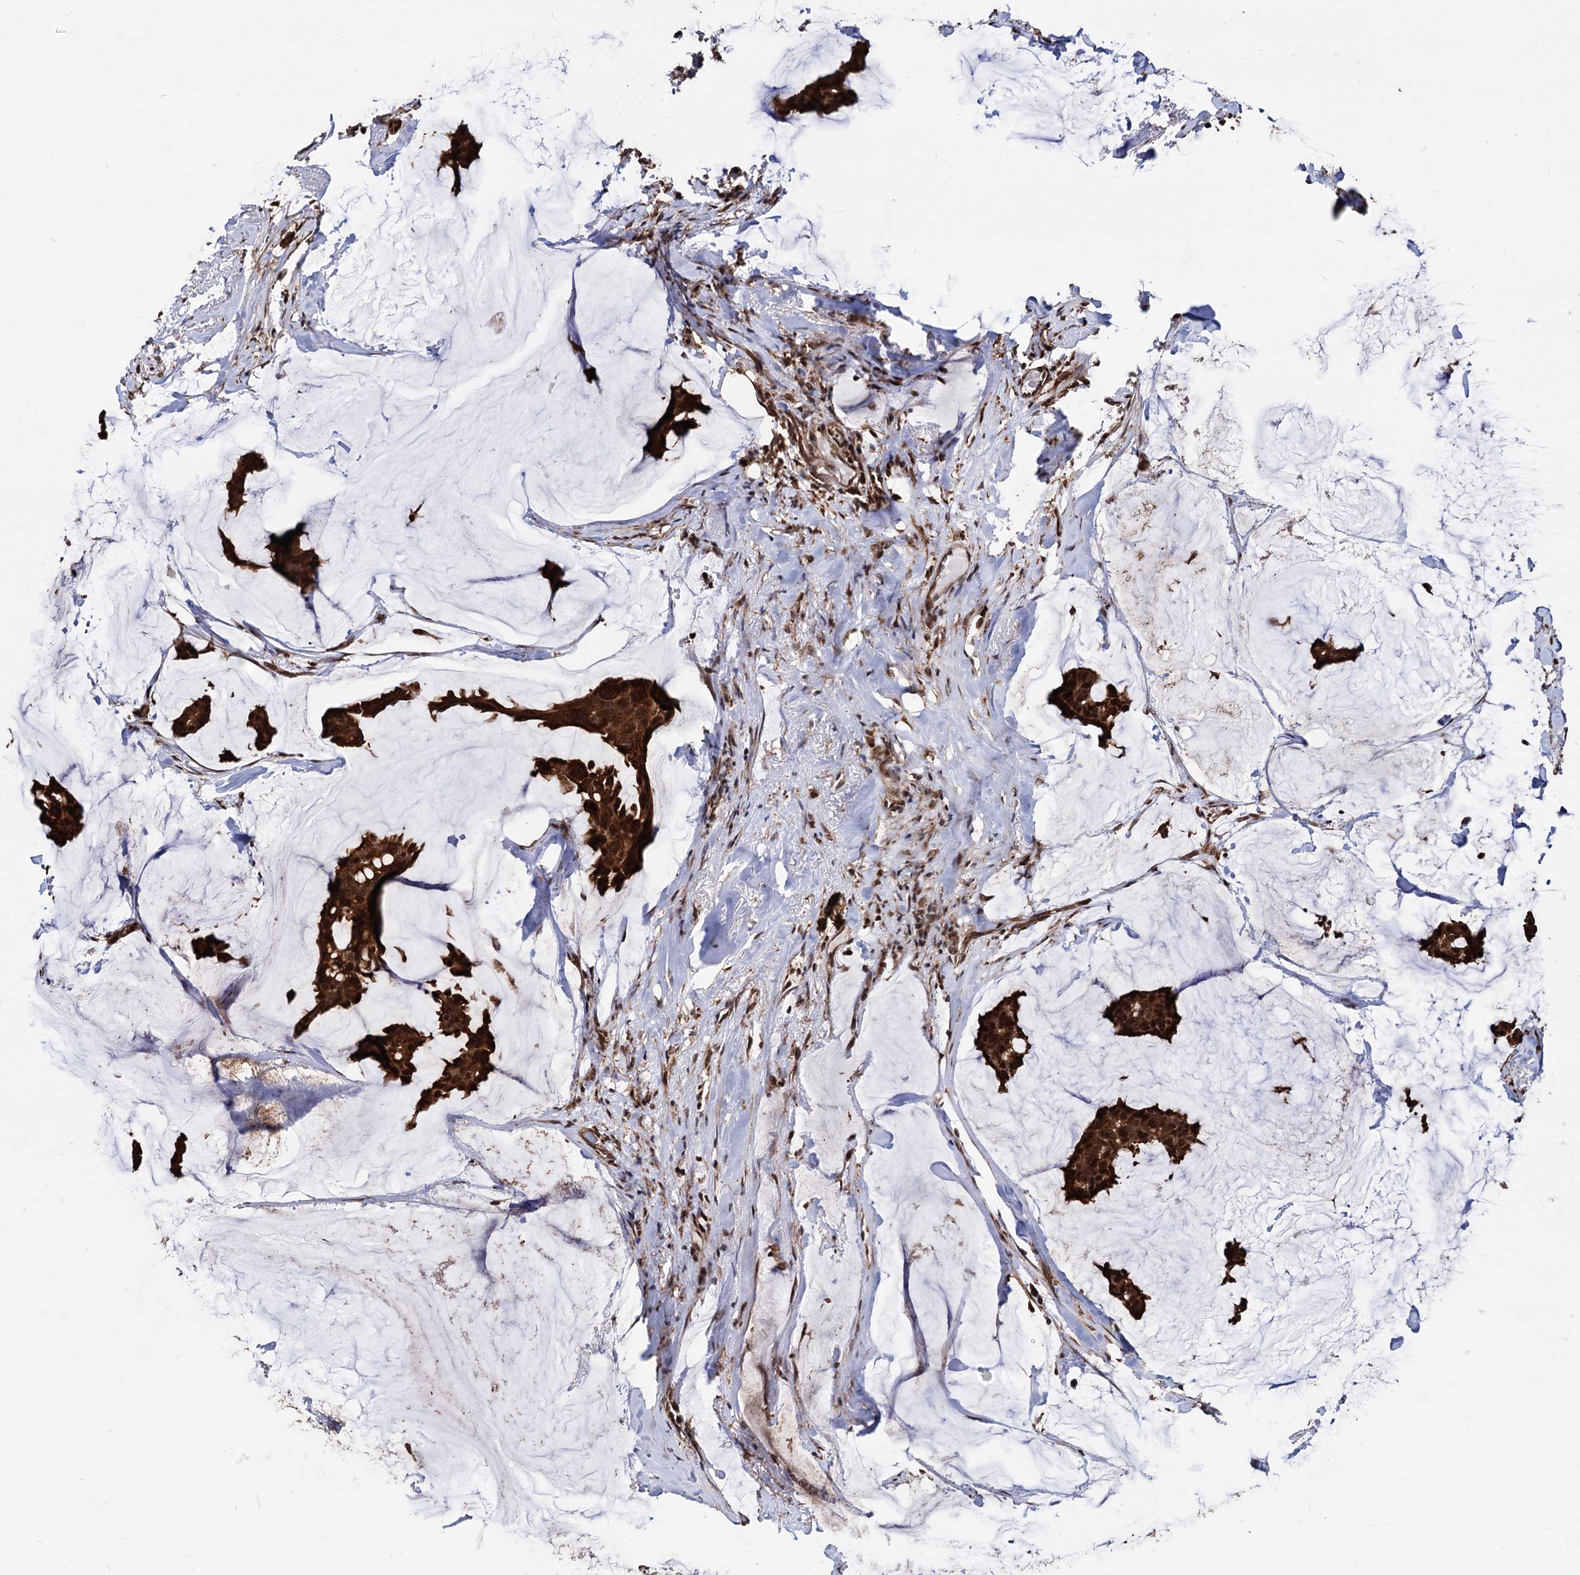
{"staining": {"intensity": "strong", "quantity": ">75%", "location": "cytoplasmic/membranous,nuclear"}, "tissue": "breast cancer", "cell_type": "Tumor cells", "image_type": "cancer", "snomed": [{"axis": "morphology", "description": "Duct carcinoma"}, {"axis": "topography", "description": "Breast"}], "caption": "Breast cancer stained with DAB immunohistochemistry (IHC) reveals high levels of strong cytoplasmic/membranous and nuclear positivity in approximately >75% of tumor cells.", "gene": "ANKRD12", "patient": {"sex": "female", "age": 93}}